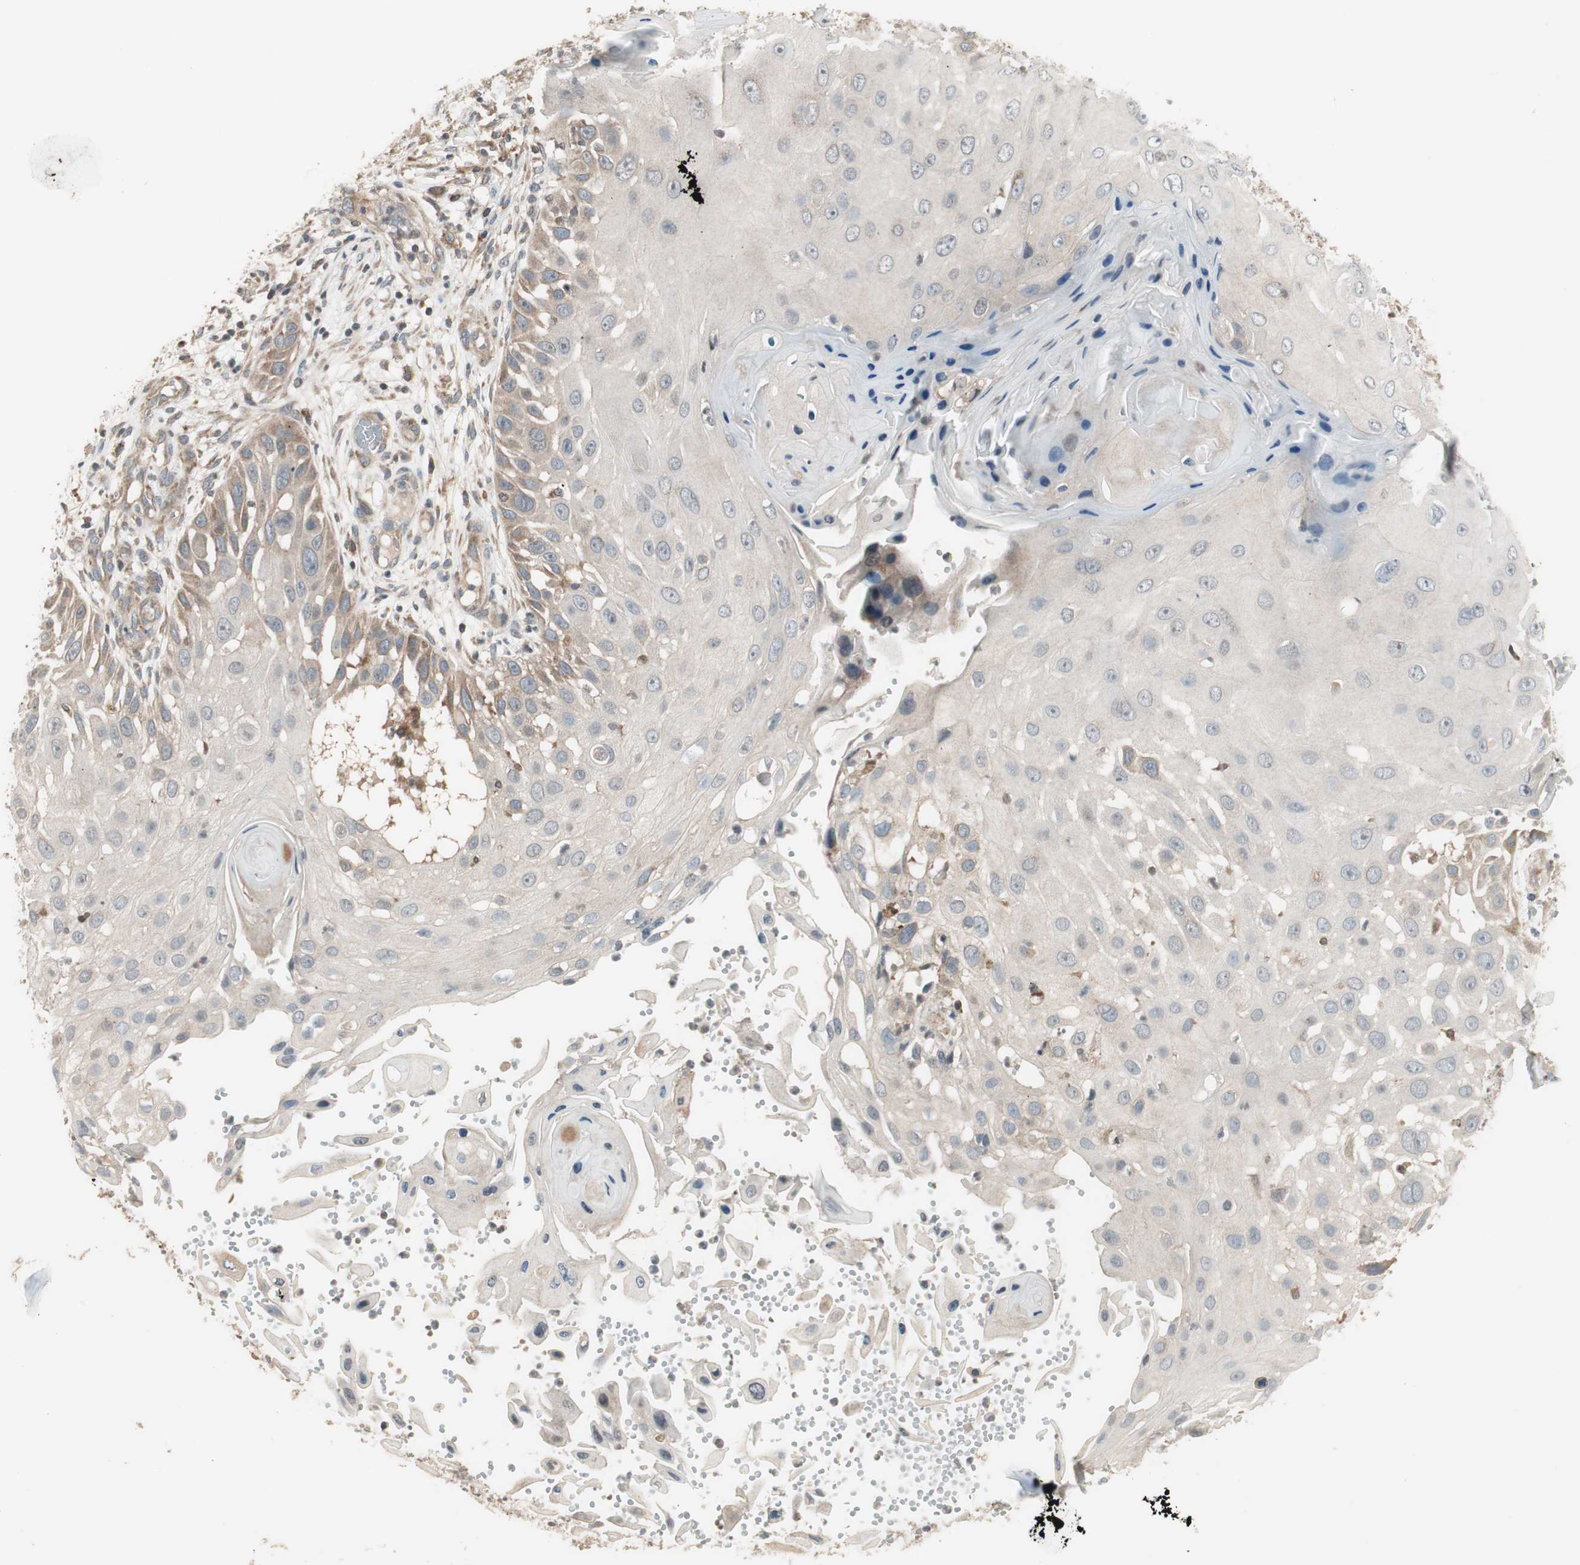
{"staining": {"intensity": "weak", "quantity": "<25%", "location": "cytoplasmic/membranous"}, "tissue": "skin cancer", "cell_type": "Tumor cells", "image_type": "cancer", "snomed": [{"axis": "morphology", "description": "Squamous cell carcinoma, NOS"}, {"axis": "topography", "description": "Skin"}], "caption": "Image shows no significant protein expression in tumor cells of skin cancer (squamous cell carcinoma).", "gene": "SFRP1", "patient": {"sex": "female", "age": 44}}